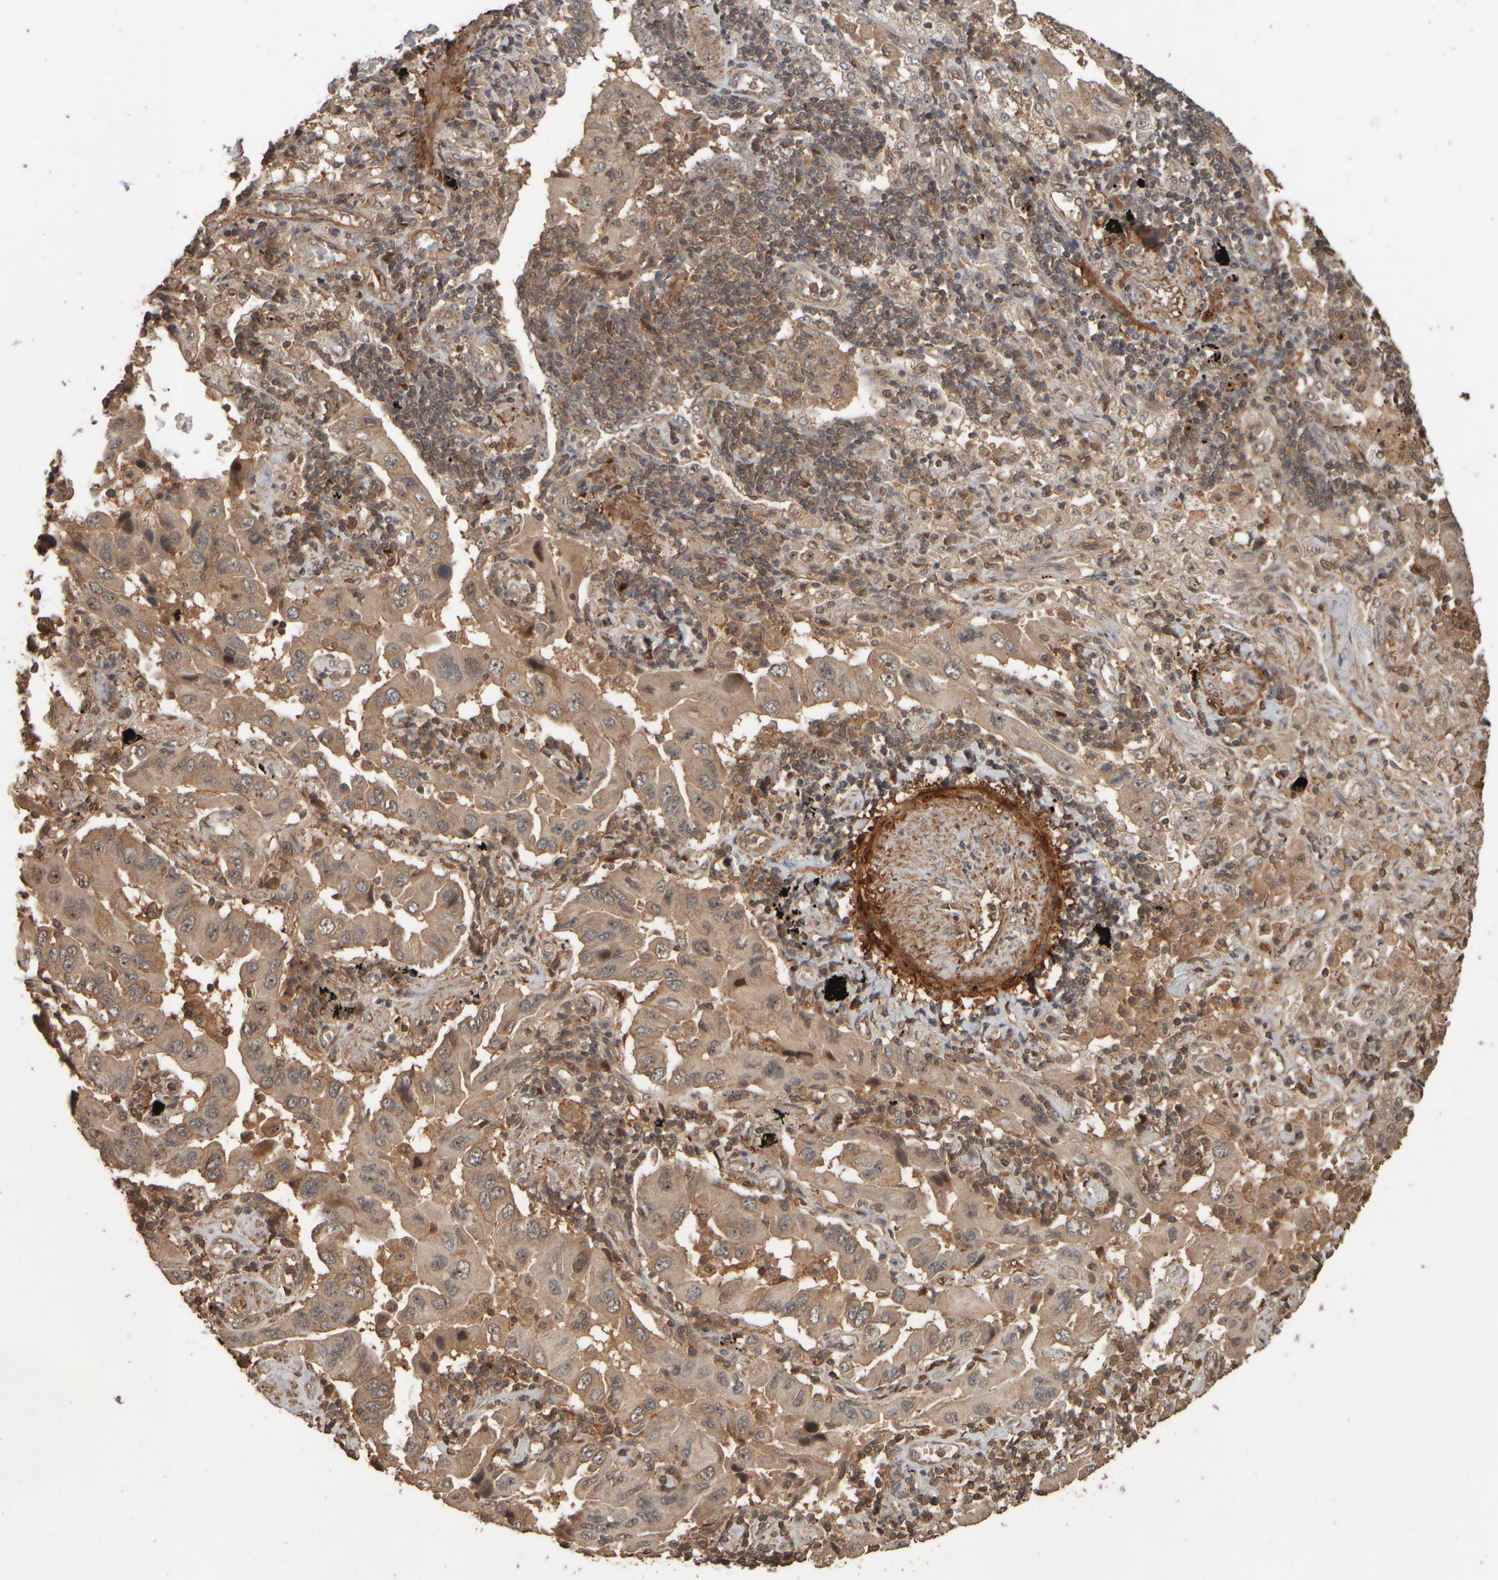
{"staining": {"intensity": "moderate", "quantity": ">75%", "location": "cytoplasmic/membranous,nuclear"}, "tissue": "lung cancer", "cell_type": "Tumor cells", "image_type": "cancer", "snomed": [{"axis": "morphology", "description": "Adenocarcinoma, NOS"}, {"axis": "topography", "description": "Lung"}], "caption": "Immunohistochemical staining of lung adenocarcinoma exhibits medium levels of moderate cytoplasmic/membranous and nuclear protein staining in approximately >75% of tumor cells.", "gene": "SPHK1", "patient": {"sex": "female", "age": 65}}